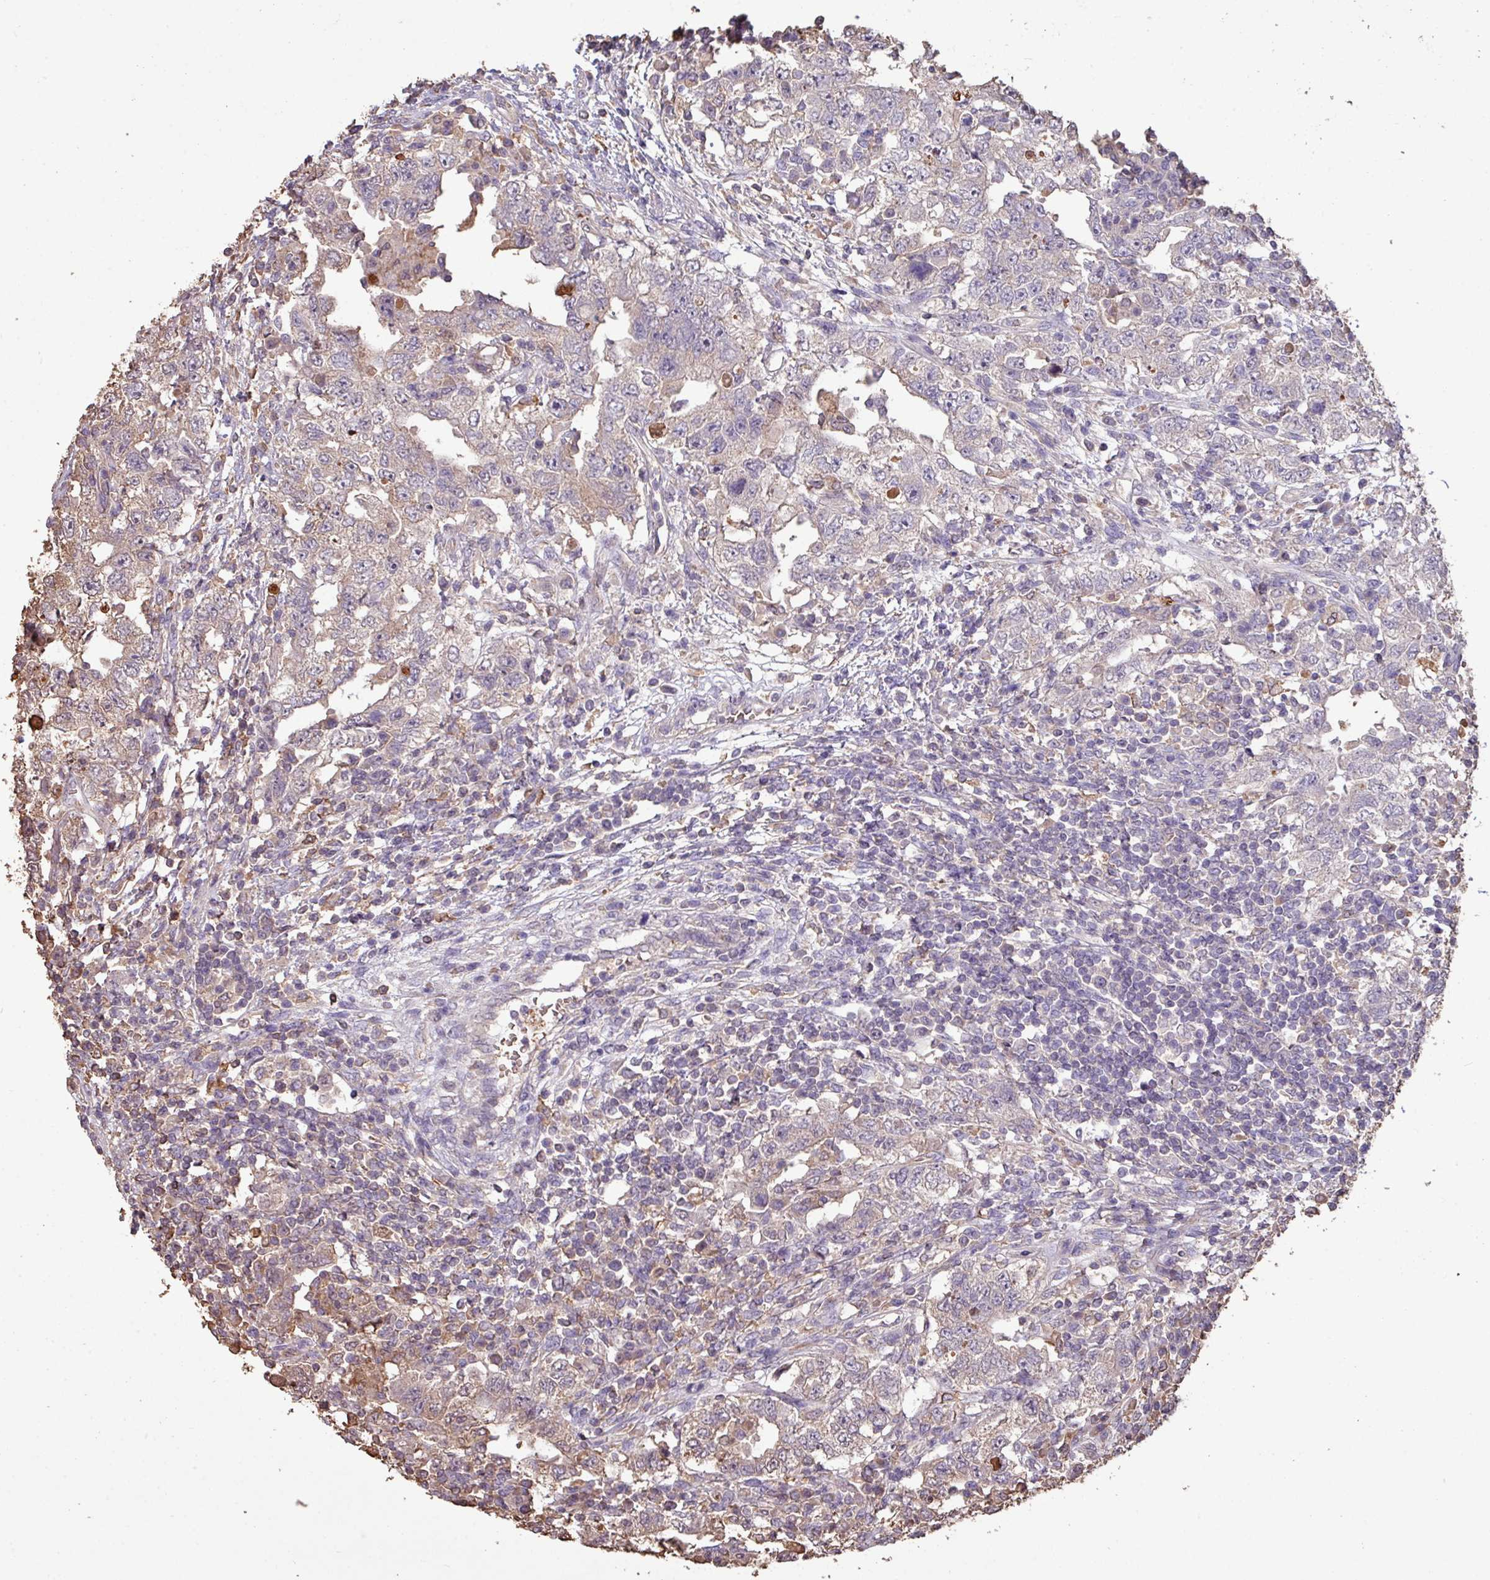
{"staining": {"intensity": "weak", "quantity": "<25%", "location": "cytoplasmic/membranous"}, "tissue": "testis cancer", "cell_type": "Tumor cells", "image_type": "cancer", "snomed": [{"axis": "morphology", "description": "Carcinoma, Embryonal, NOS"}, {"axis": "topography", "description": "Testis"}], "caption": "This is an immunohistochemistry (IHC) micrograph of embryonal carcinoma (testis). There is no positivity in tumor cells.", "gene": "CAMK2B", "patient": {"sex": "male", "age": 26}}